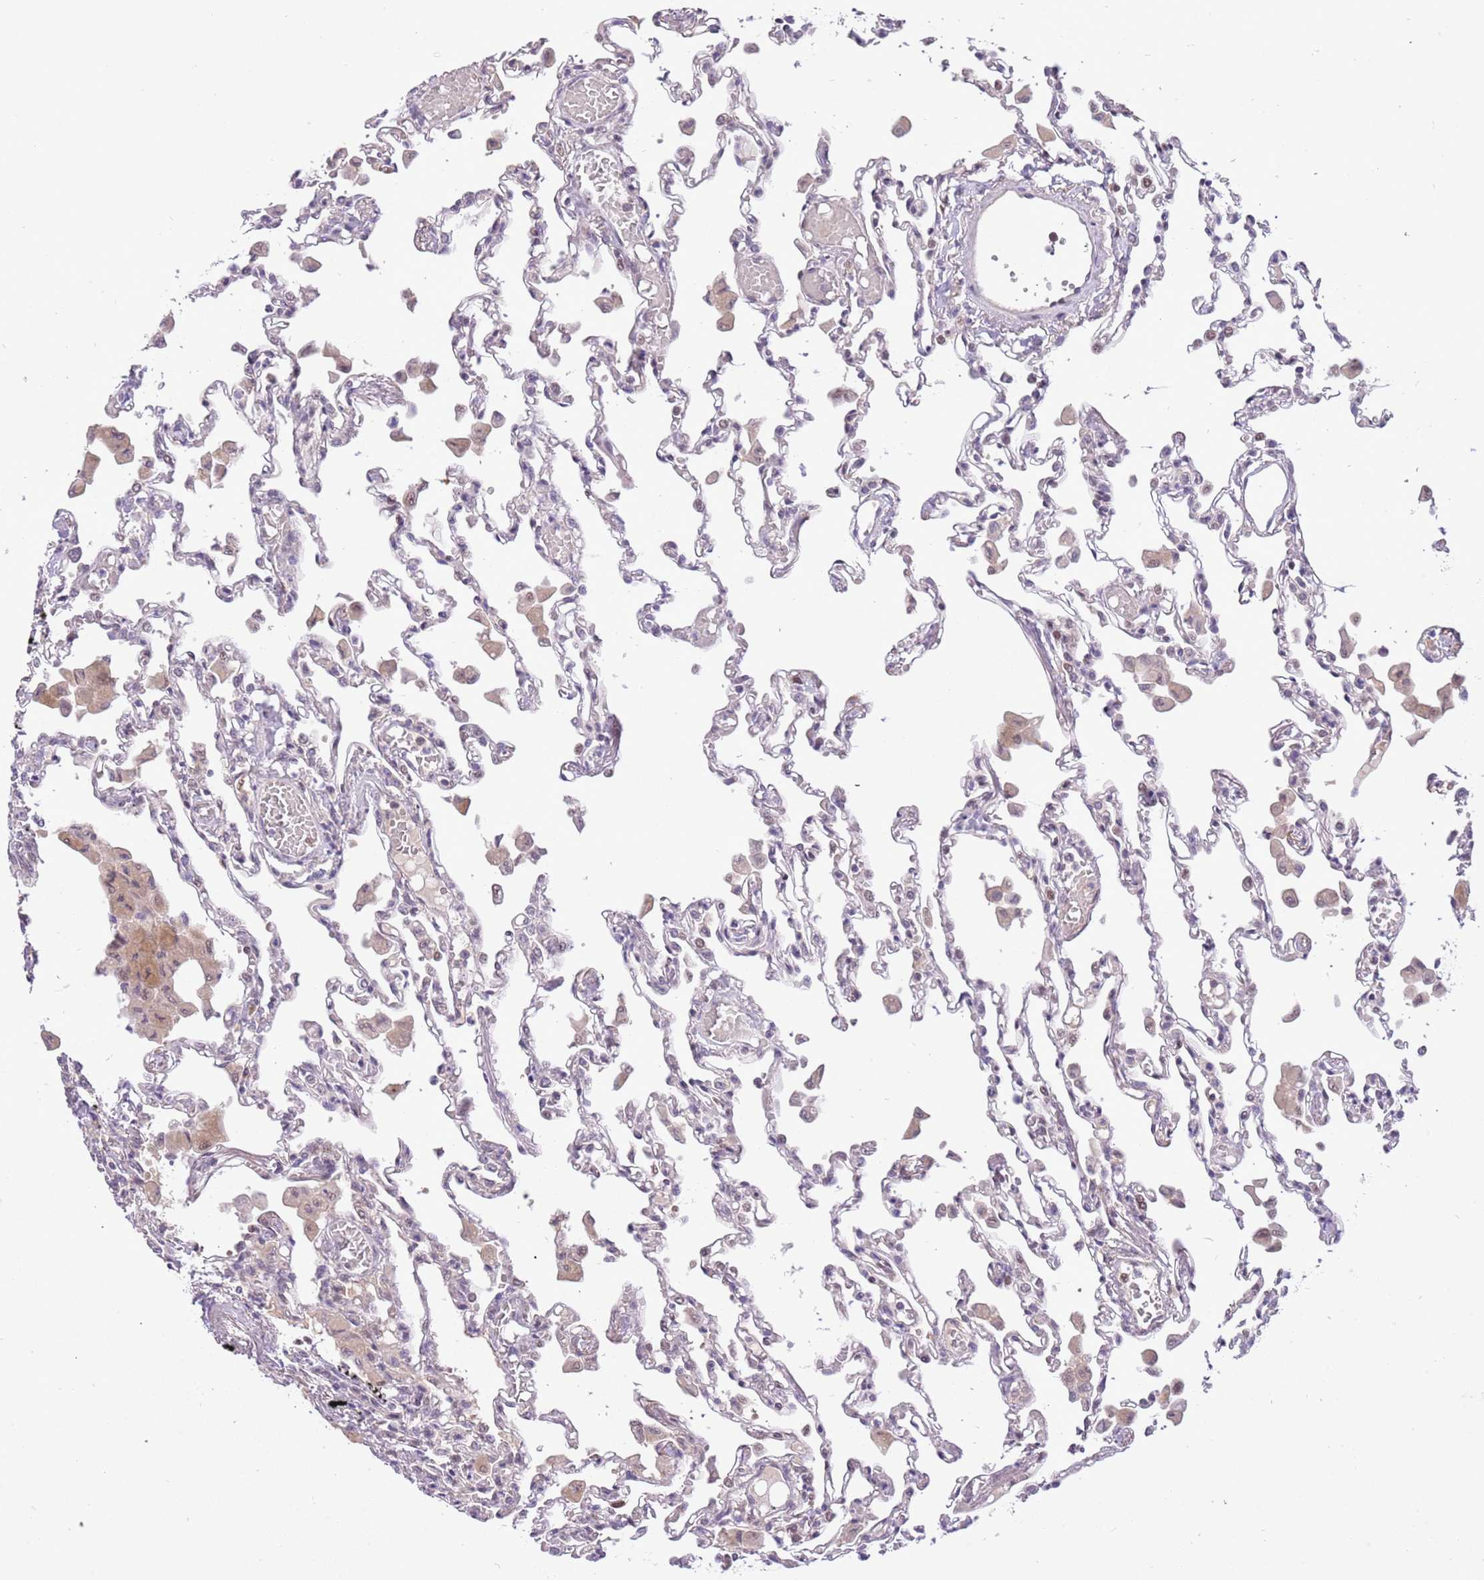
{"staining": {"intensity": "negative", "quantity": "none", "location": "none"}, "tissue": "lung", "cell_type": "Alveolar cells", "image_type": "normal", "snomed": [{"axis": "morphology", "description": "Normal tissue, NOS"}, {"axis": "topography", "description": "Bronchus"}, {"axis": "topography", "description": "Lung"}], "caption": "A histopathology image of human lung is negative for staining in alveolar cells. (Immunohistochemistry (ihc), brightfield microscopy, high magnification).", "gene": "MAGEF1", "patient": {"sex": "female", "age": 49}}